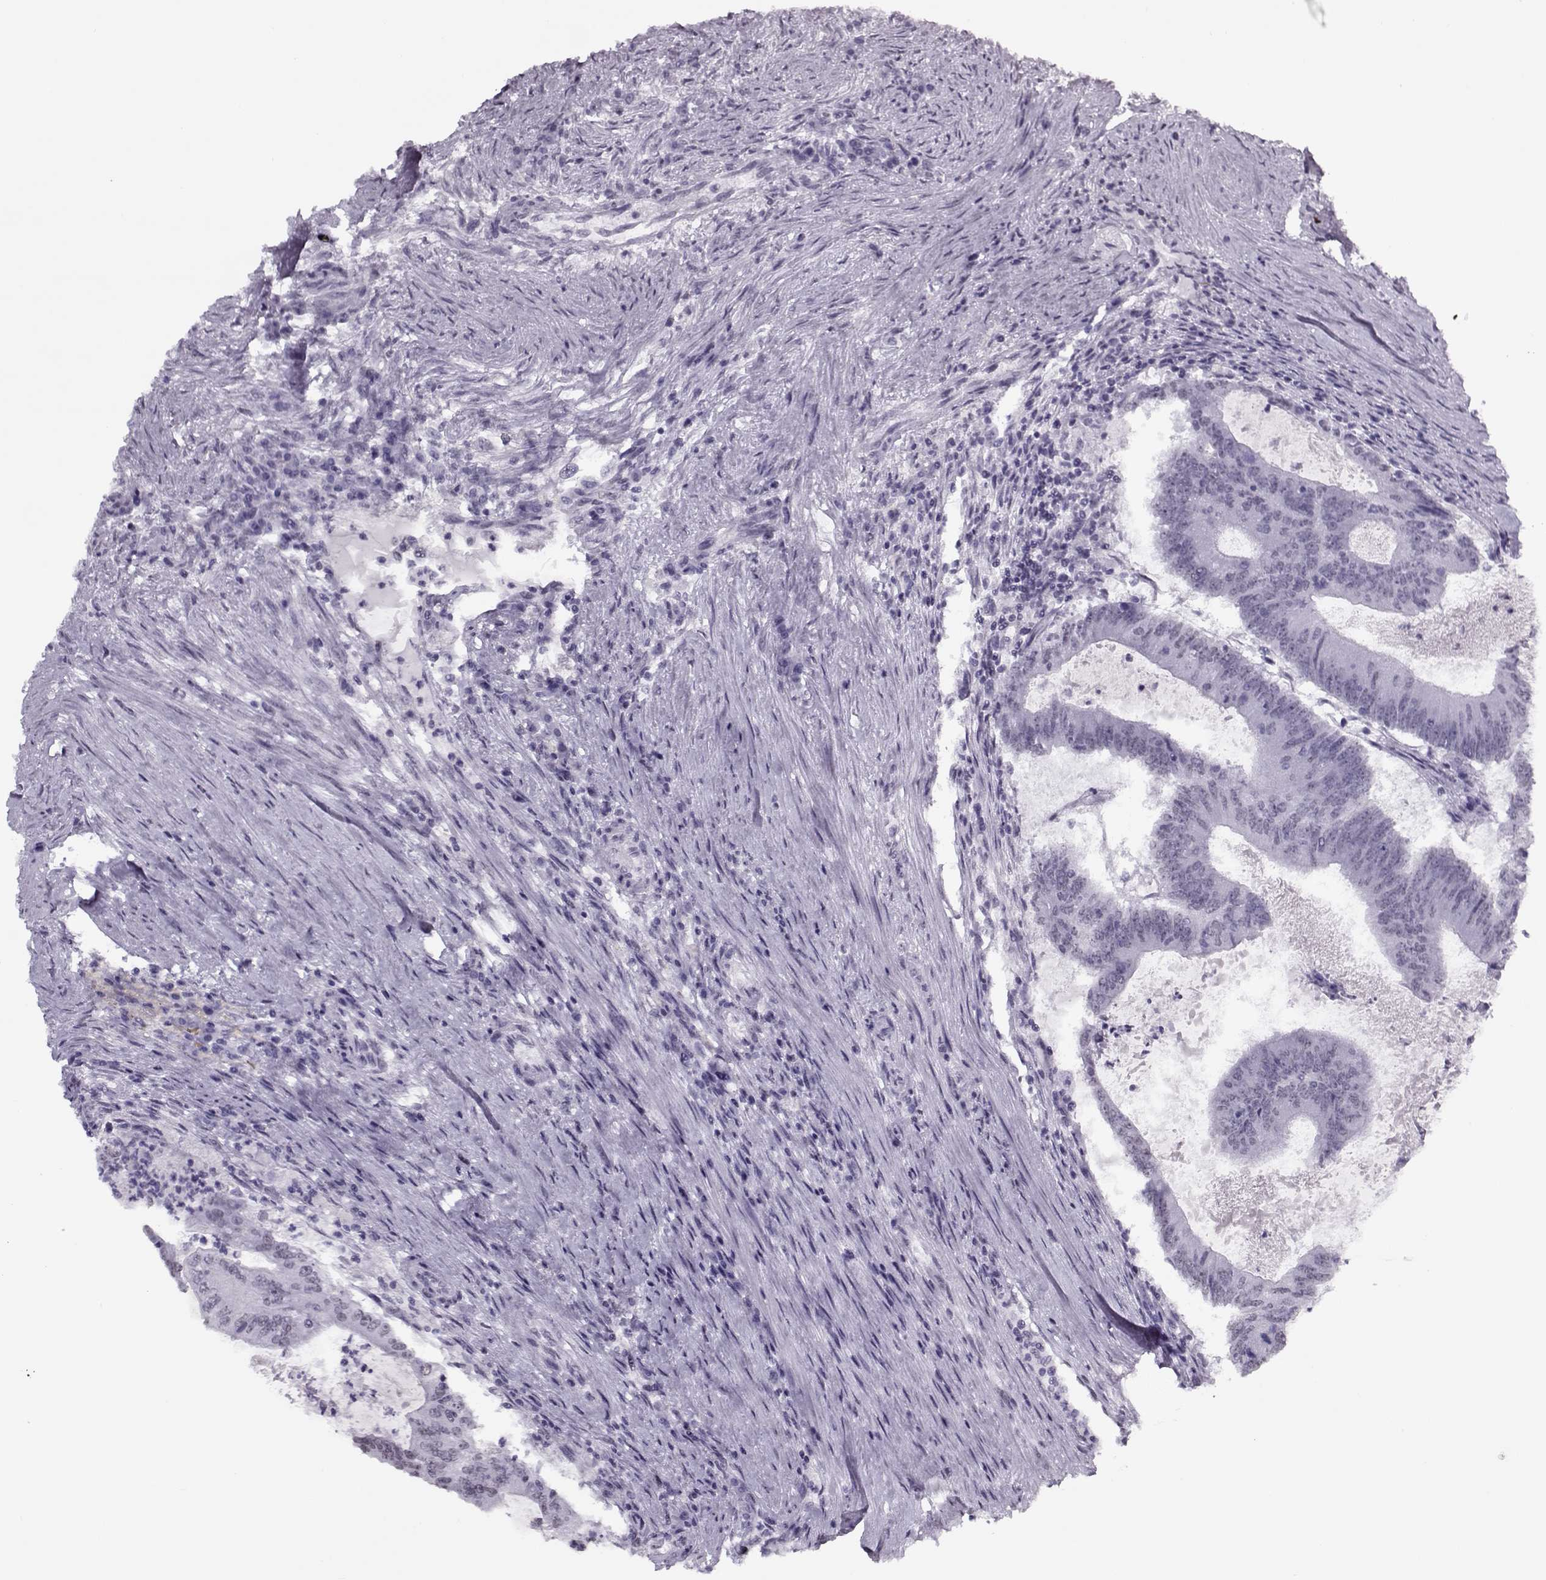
{"staining": {"intensity": "negative", "quantity": "none", "location": "none"}, "tissue": "colorectal cancer", "cell_type": "Tumor cells", "image_type": "cancer", "snomed": [{"axis": "morphology", "description": "Adenocarcinoma, NOS"}, {"axis": "topography", "description": "Colon"}], "caption": "An image of colorectal cancer stained for a protein shows no brown staining in tumor cells.", "gene": "PRMT8", "patient": {"sex": "female", "age": 70}}